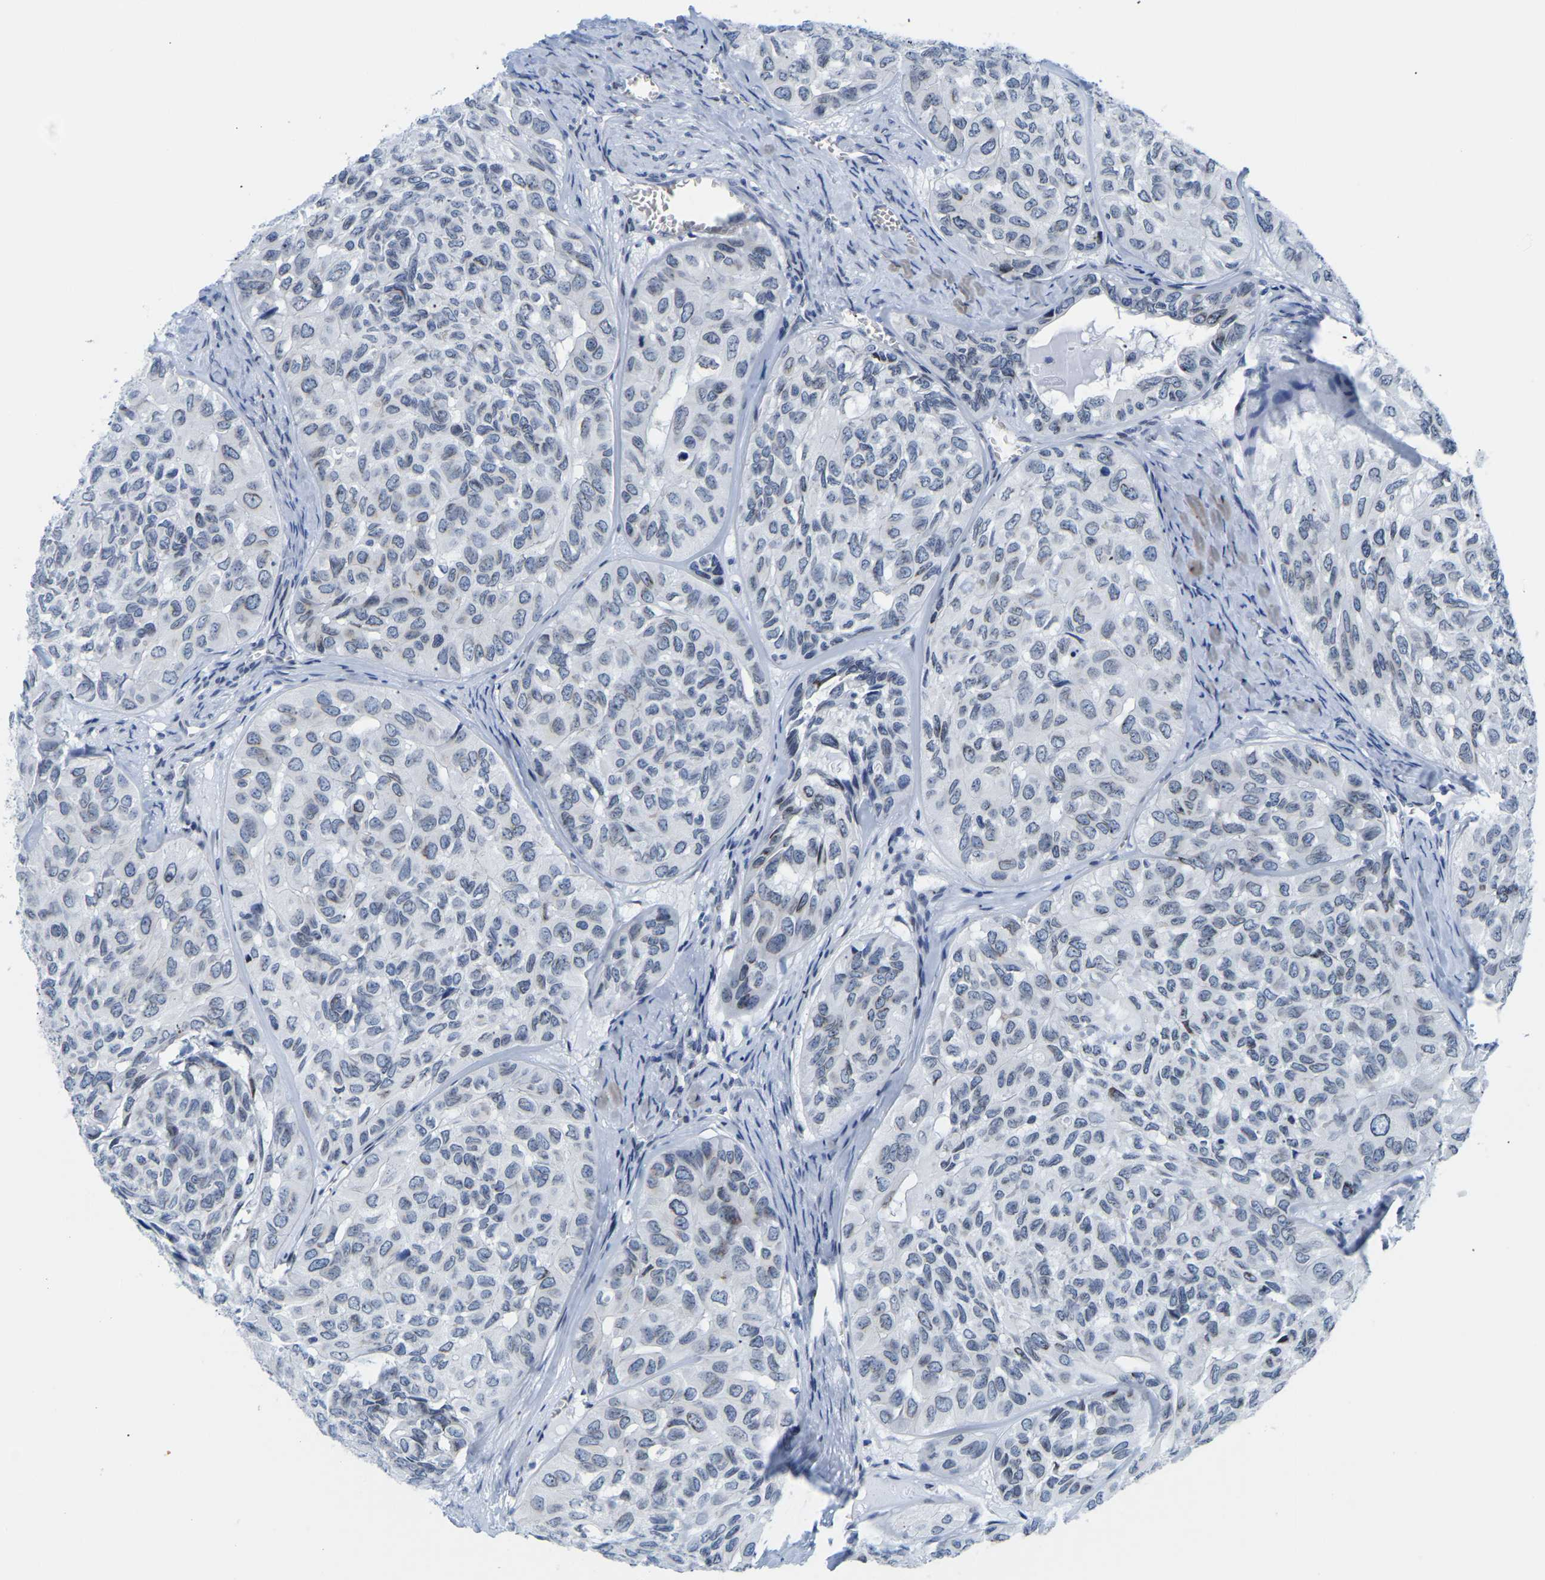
{"staining": {"intensity": "weak", "quantity": "<25%", "location": "nuclear"}, "tissue": "head and neck cancer", "cell_type": "Tumor cells", "image_type": "cancer", "snomed": [{"axis": "morphology", "description": "Adenocarcinoma, NOS"}, {"axis": "topography", "description": "Salivary gland, NOS"}, {"axis": "topography", "description": "Head-Neck"}], "caption": "Immunohistochemistry (IHC) photomicrograph of neoplastic tissue: human head and neck adenocarcinoma stained with DAB exhibits no significant protein staining in tumor cells.", "gene": "UPK3A", "patient": {"sex": "female", "age": 76}}